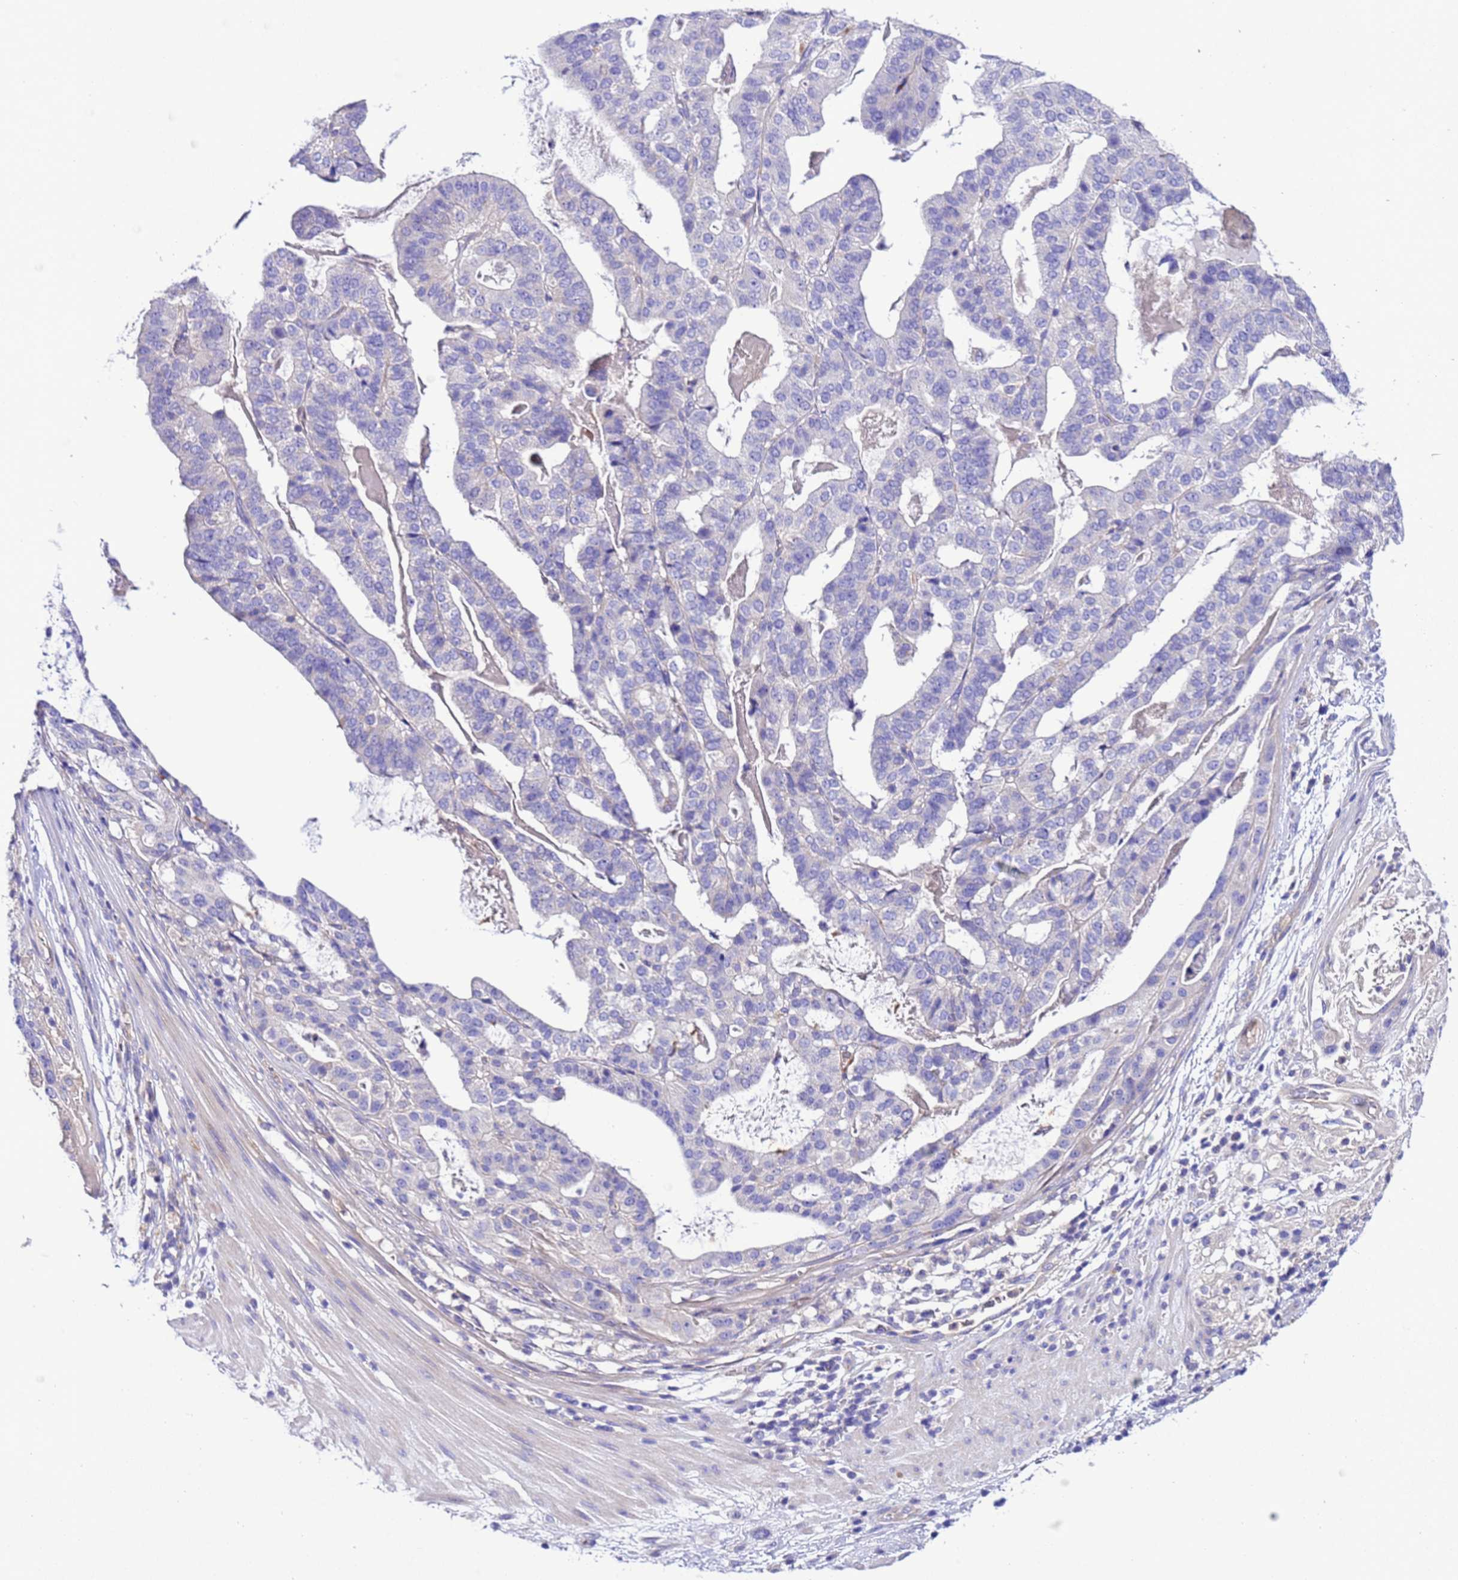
{"staining": {"intensity": "negative", "quantity": "none", "location": "none"}, "tissue": "stomach cancer", "cell_type": "Tumor cells", "image_type": "cancer", "snomed": [{"axis": "morphology", "description": "Adenocarcinoma, NOS"}, {"axis": "topography", "description": "Stomach"}], "caption": "Protein analysis of stomach cancer (adenocarcinoma) exhibits no significant positivity in tumor cells.", "gene": "KICS2", "patient": {"sex": "male", "age": 48}}